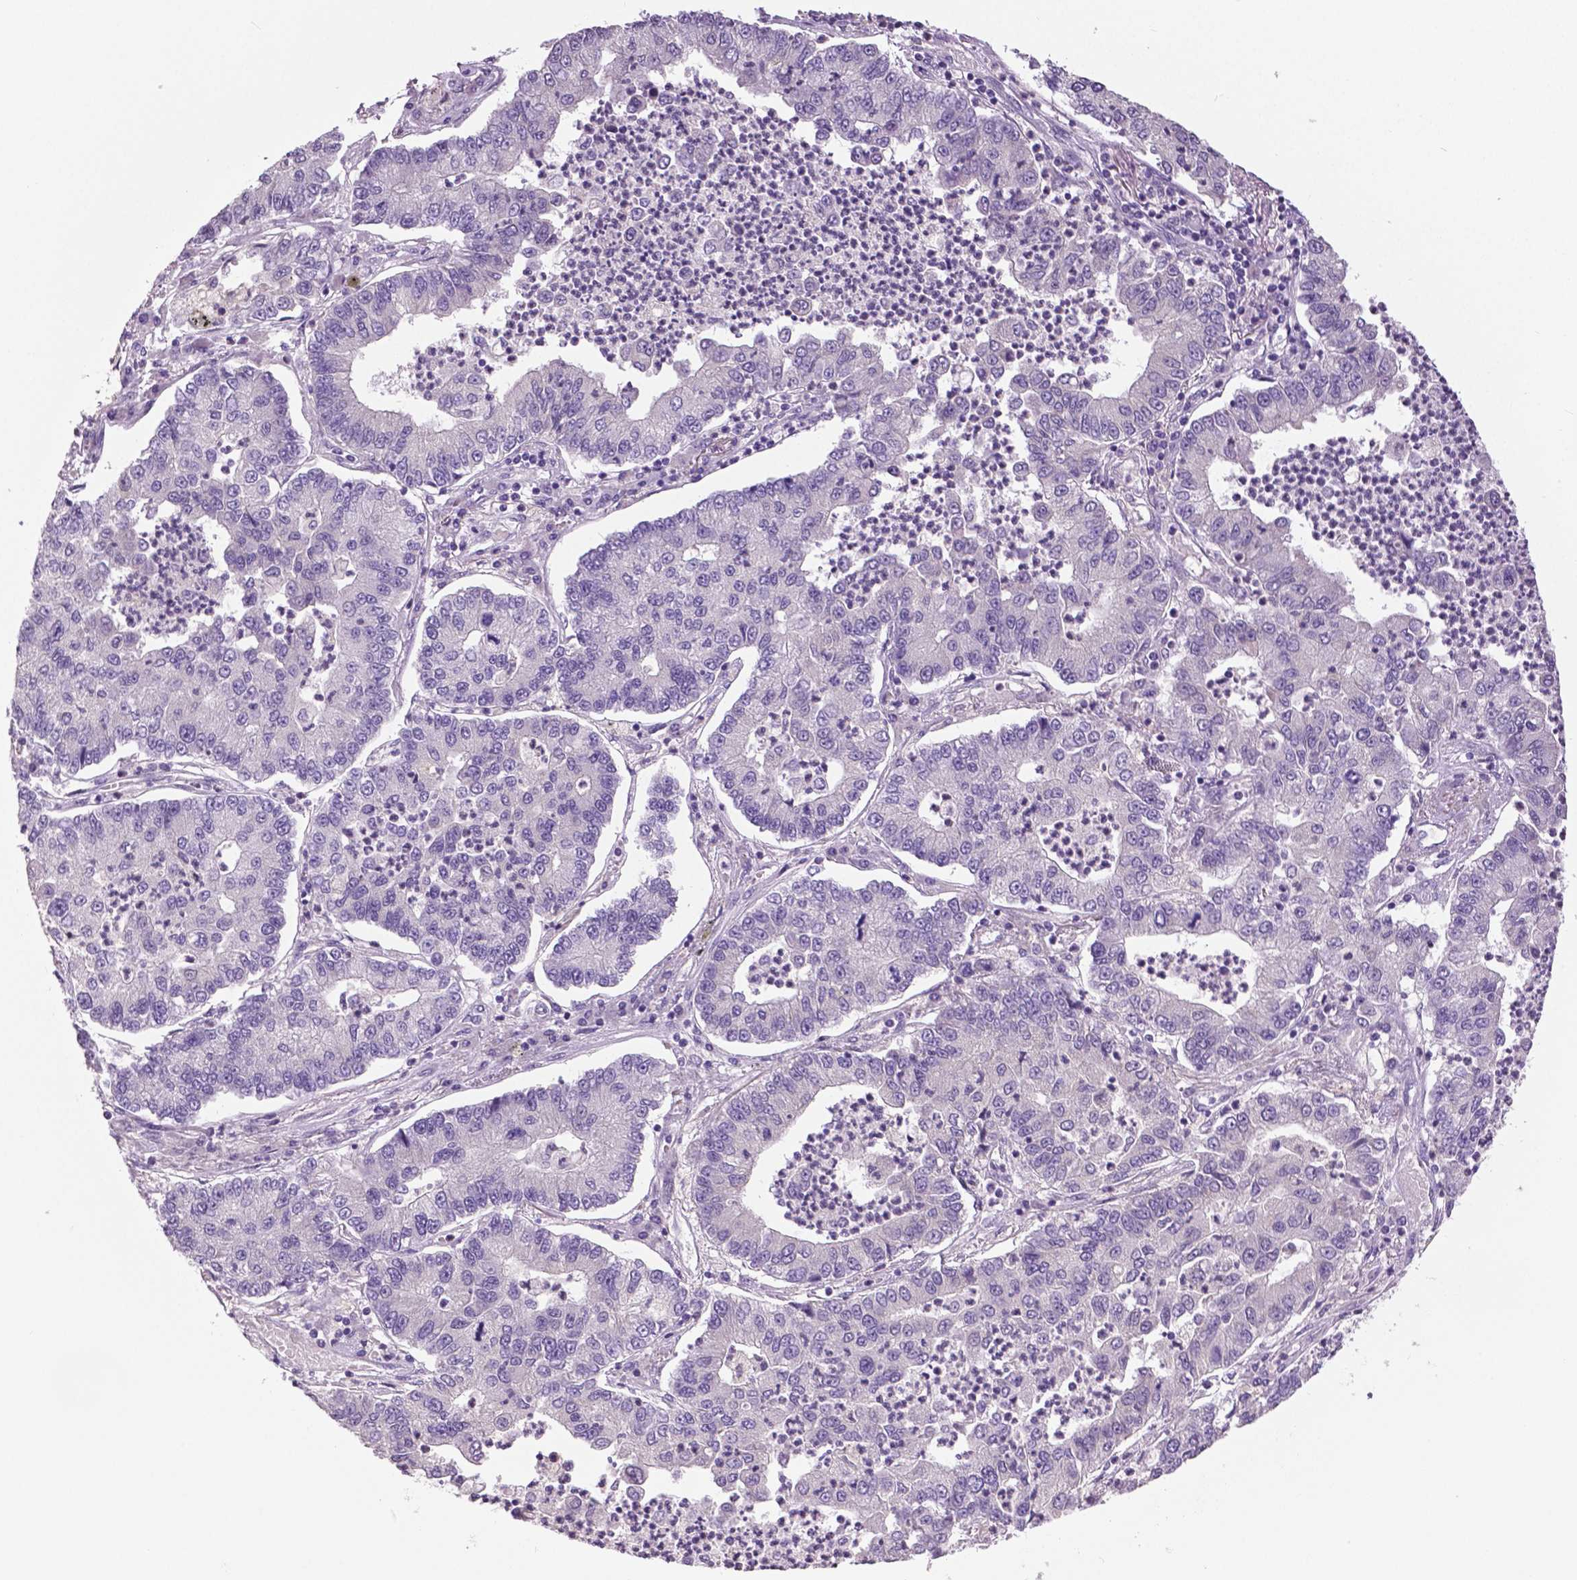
{"staining": {"intensity": "negative", "quantity": "none", "location": "none"}, "tissue": "lung cancer", "cell_type": "Tumor cells", "image_type": "cancer", "snomed": [{"axis": "morphology", "description": "Adenocarcinoma, NOS"}, {"axis": "topography", "description": "Lung"}], "caption": "This is an immunohistochemistry (IHC) photomicrograph of lung cancer. There is no expression in tumor cells.", "gene": "DNAH12", "patient": {"sex": "female", "age": 57}}